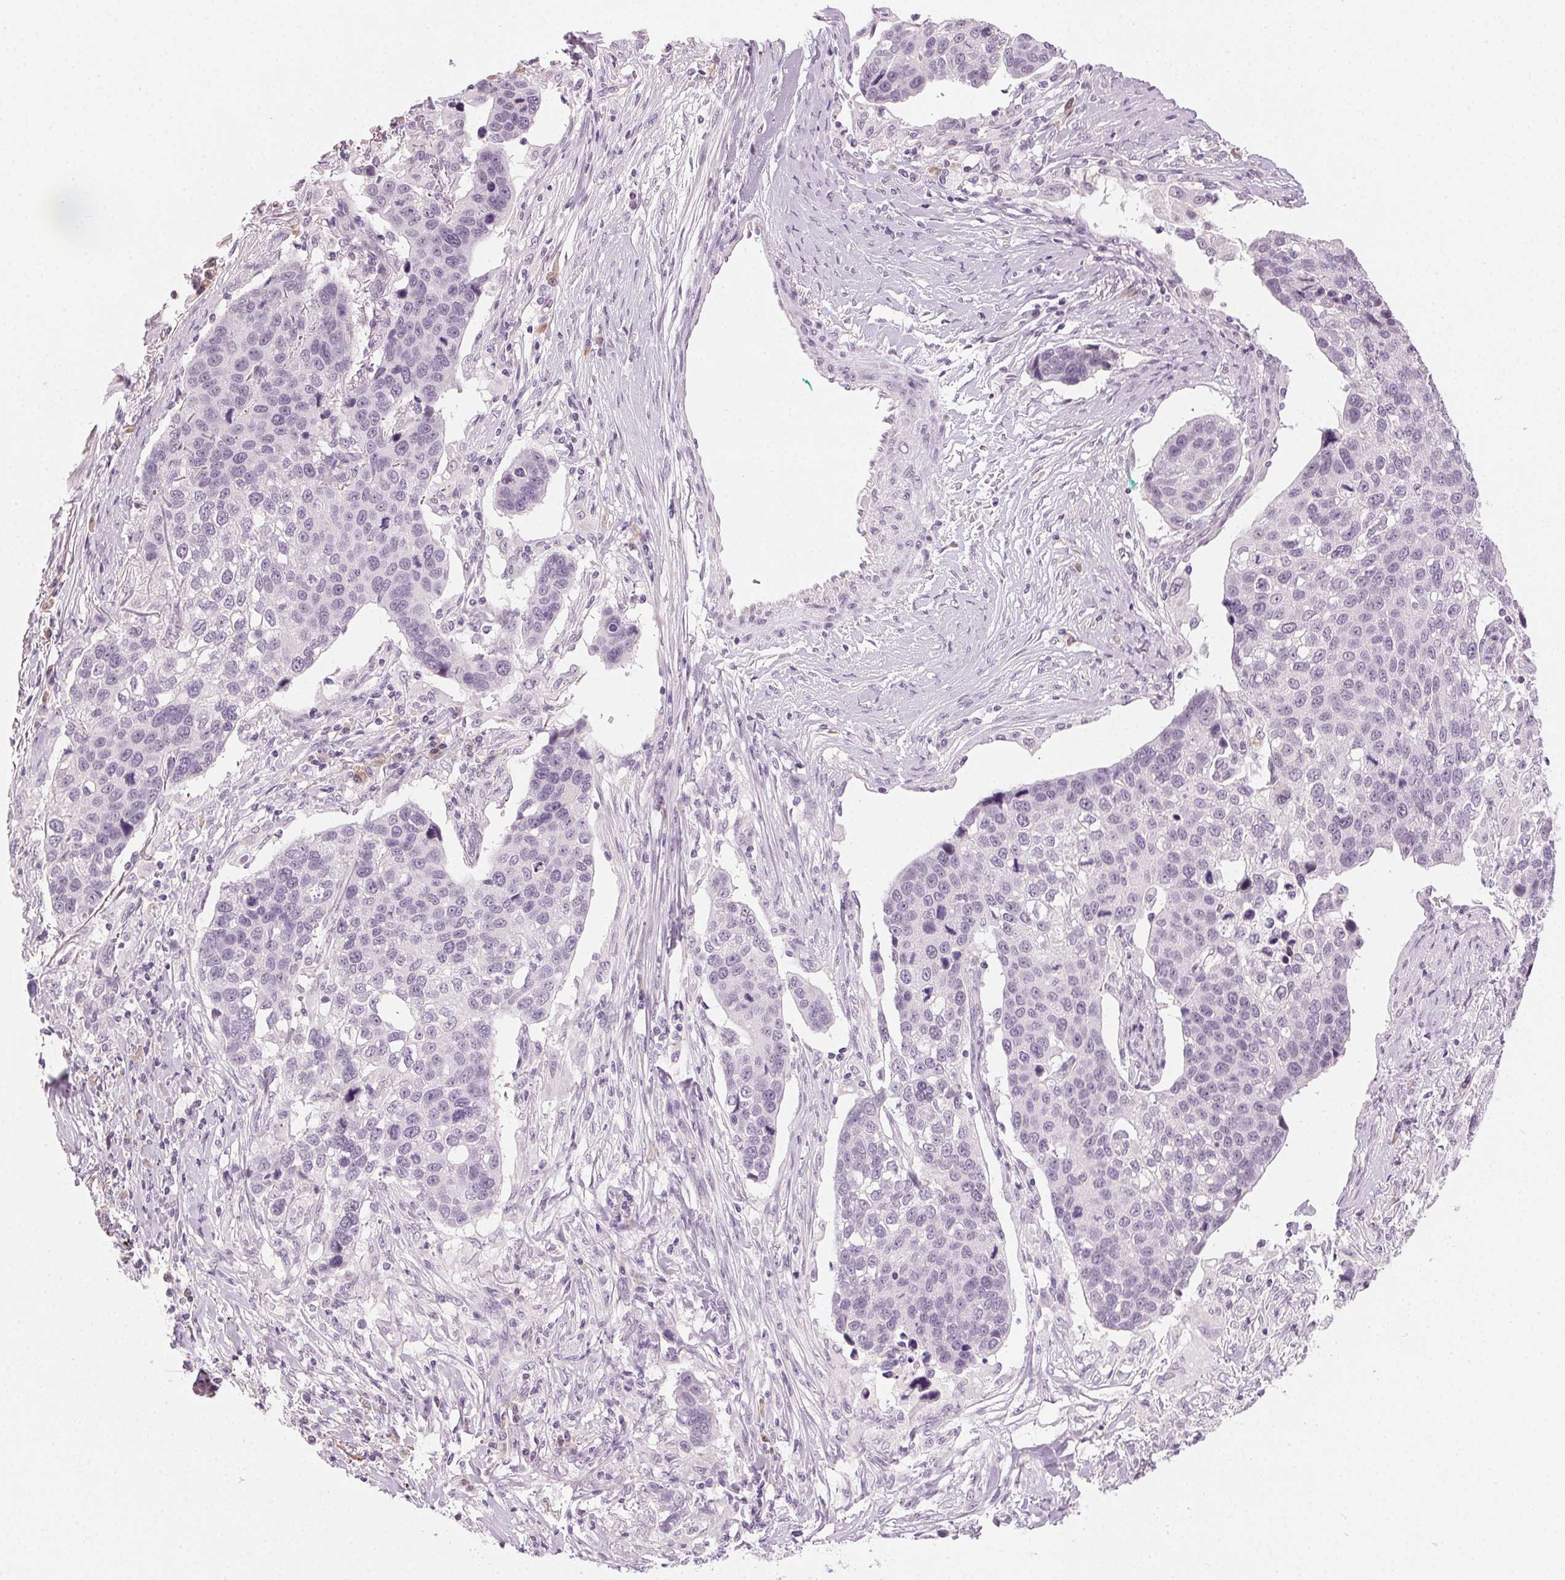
{"staining": {"intensity": "negative", "quantity": "none", "location": "none"}, "tissue": "lung cancer", "cell_type": "Tumor cells", "image_type": "cancer", "snomed": [{"axis": "morphology", "description": "Squamous cell carcinoma, NOS"}, {"axis": "topography", "description": "Lymph node"}, {"axis": "topography", "description": "Lung"}], "caption": "Immunohistochemical staining of human lung cancer demonstrates no significant staining in tumor cells. (DAB (3,3'-diaminobenzidine) immunohistochemistry, high magnification).", "gene": "HSF5", "patient": {"sex": "male", "age": 61}}